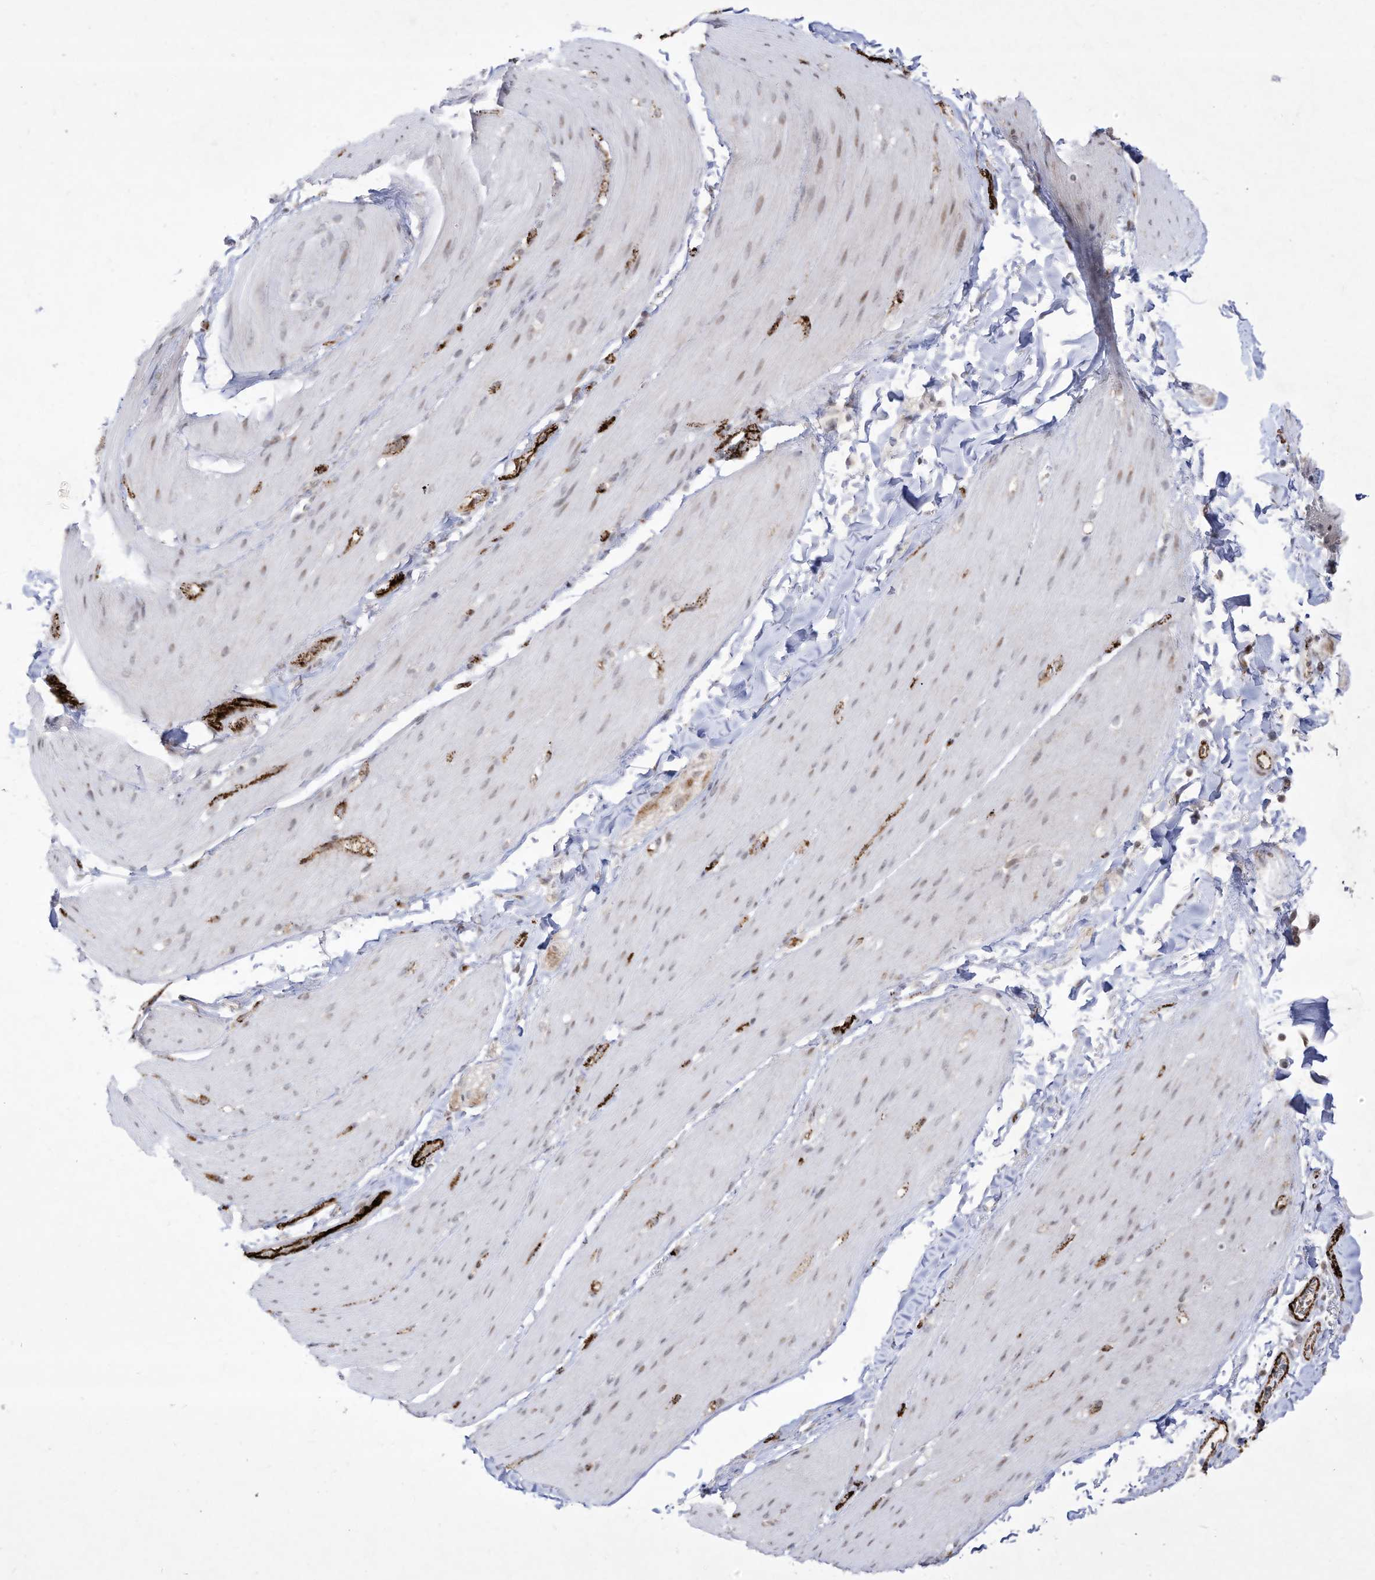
{"staining": {"intensity": "negative", "quantity": "none", "location": "none"}, "tissue": "smooth muscle", "cell_type": "Smooth muscle cells", "image_type": "normal", "snomed": [{"axis": "morphology", "description": "Normal tissue, NOS"}, {"axis": "topography", "description": "Smooth muscle"}, {"axis": "topography", "description": "Small intestine"}], "caption": "High magnification brightfield microscopy of benign smooth muscle stained with DAB (brown) and counterstained with hematoxylin (blue): smooth muscle cells show no significant staining. The staining was performed using DAB (3,3'-diaminobenzidine) to visualize the protein expression in brown, while the nuclei were stained in blue with hematoxylin (Magnification: 20x).", "gene": "ZGRF1", "patient": {"sex": "female", "age": 84}}